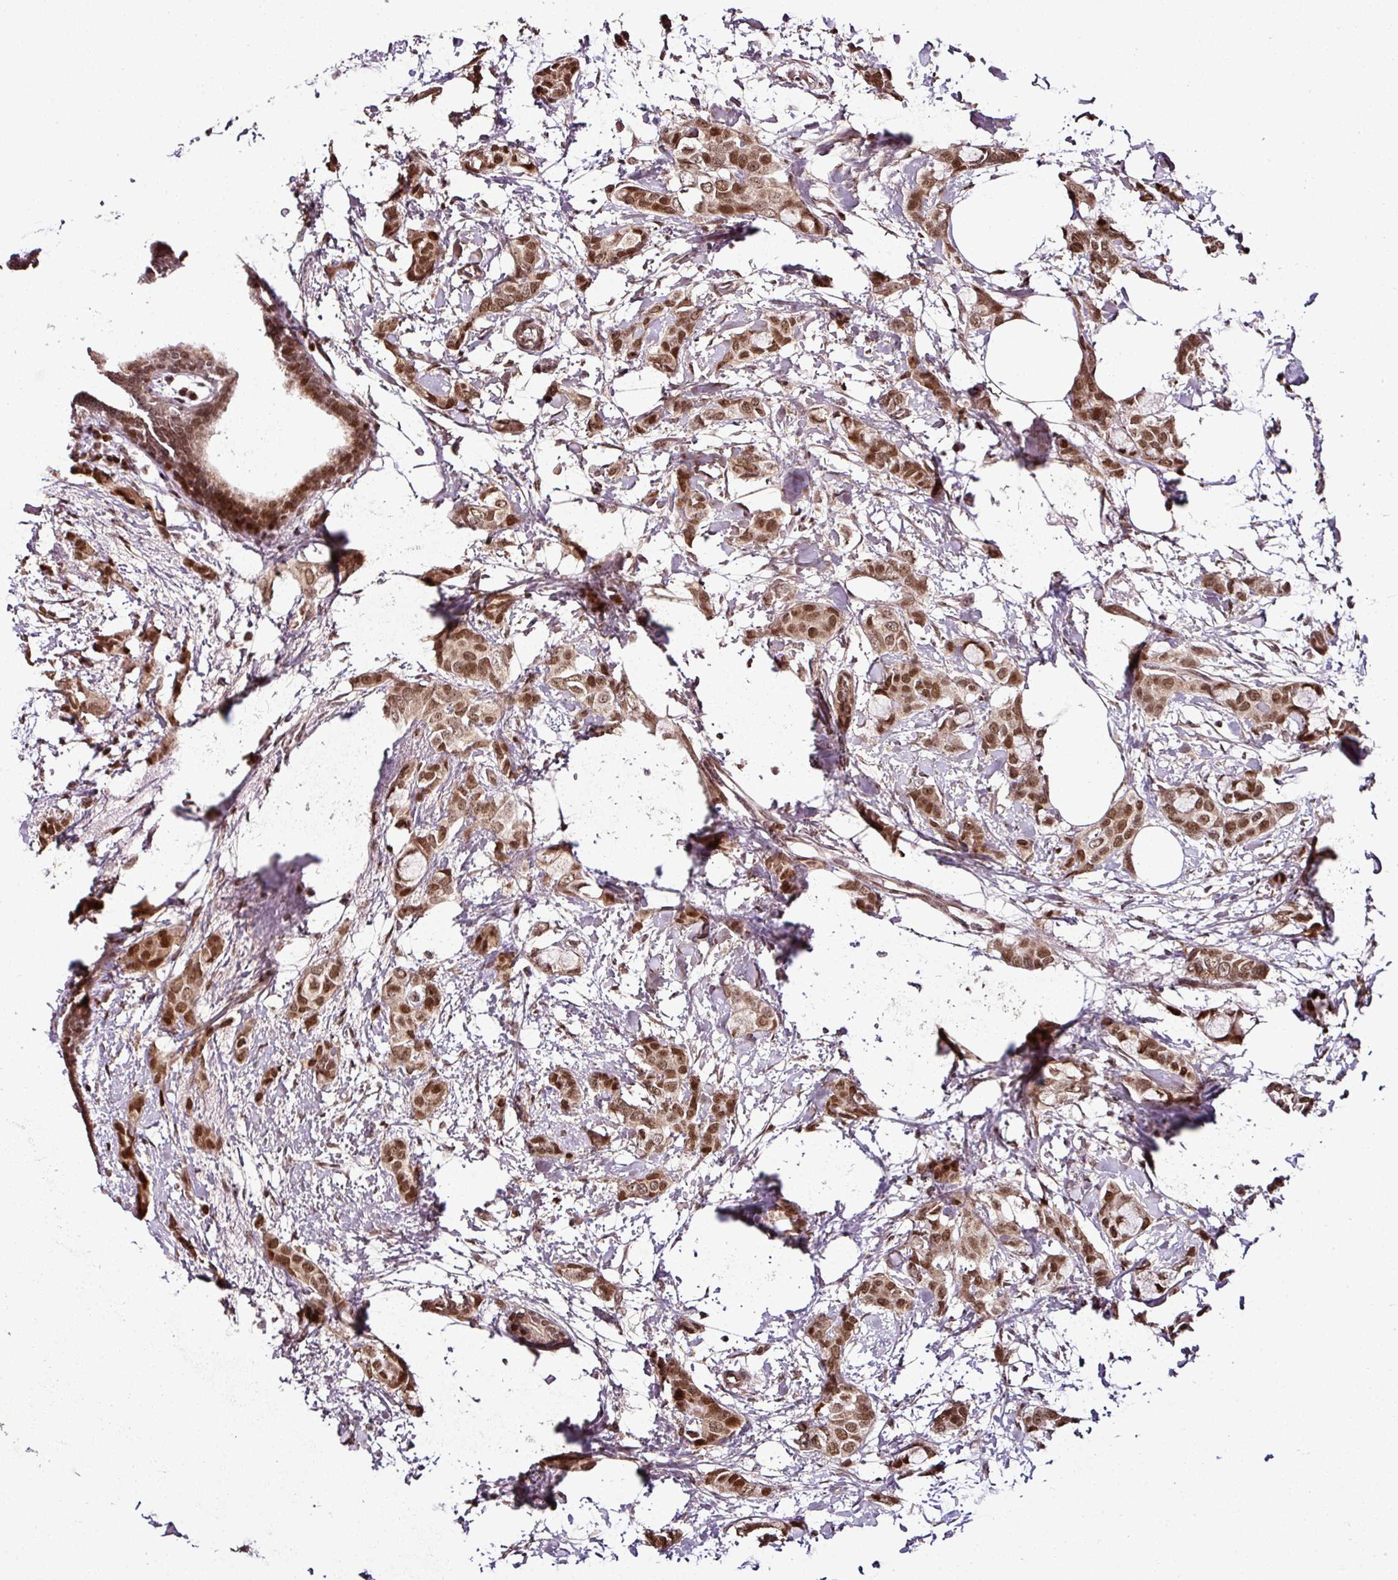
{"staining": {"intensity": "moderate", "quantity": ">75%", "location": "nuclear"}, "tissue": "breast cancer", "cell_type": "Tumor cells", "image_type": "cancer", "snomed": [{"axis": "morphology", "description": "Duct carcinoma"}, {"axis": "topography", "description": "Breast"}], "caption": "Immunohistochemical staining of invasive ductal carcinoma (breast) displays medium levels of moderate nuclear positivity in approximately >75% of tumor cells.", "gene": "COPRS", "patient": {"sex": "female", "age": 73}}